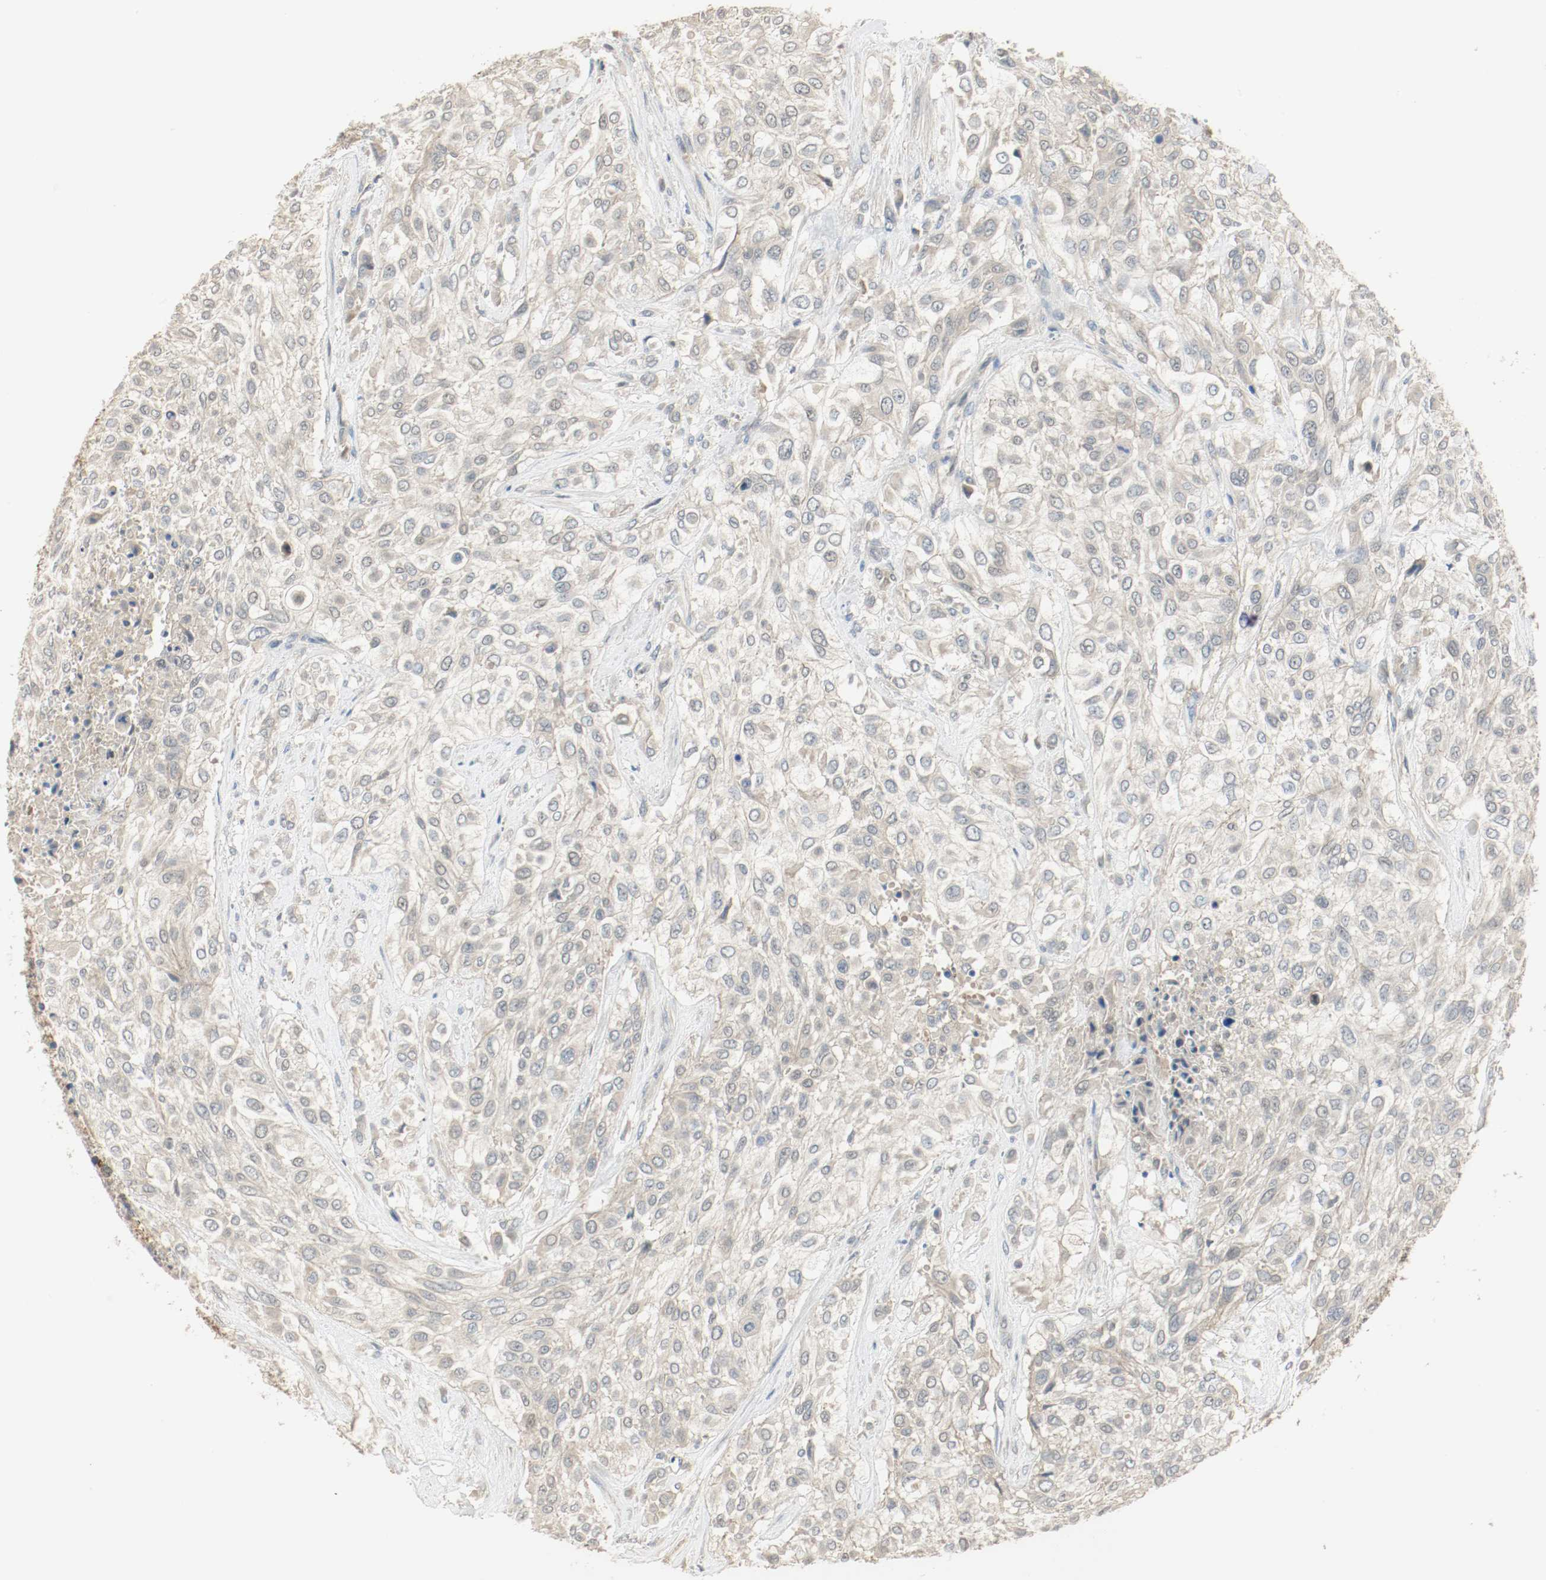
{"staining": {"intensity": "weak", "quantity": ">75%", "location": "cytoplasmic/membranous"}, "tissue": "urothelial cancer", "cell_type": "Tumor cells", "image_type": "cancer", "snomed": [{"axis": "morphology", "description": "Urothelial carcinoma, High grade"}, {"axis": "topography", "description": "Urinary bladder"}], "caption": "The immunohistochemical stain shows weak cytoplasmic/membranous positivity in tumor cells of urothelial cancer tissue. Using DAB (3,3'-diaminobenzidine) (brown) and hematoxylin (blue) stains, captured at high magnification using brightfield microscopy.", "gene": "MELTF", "patient": {"sex": "male", "age": 57}}